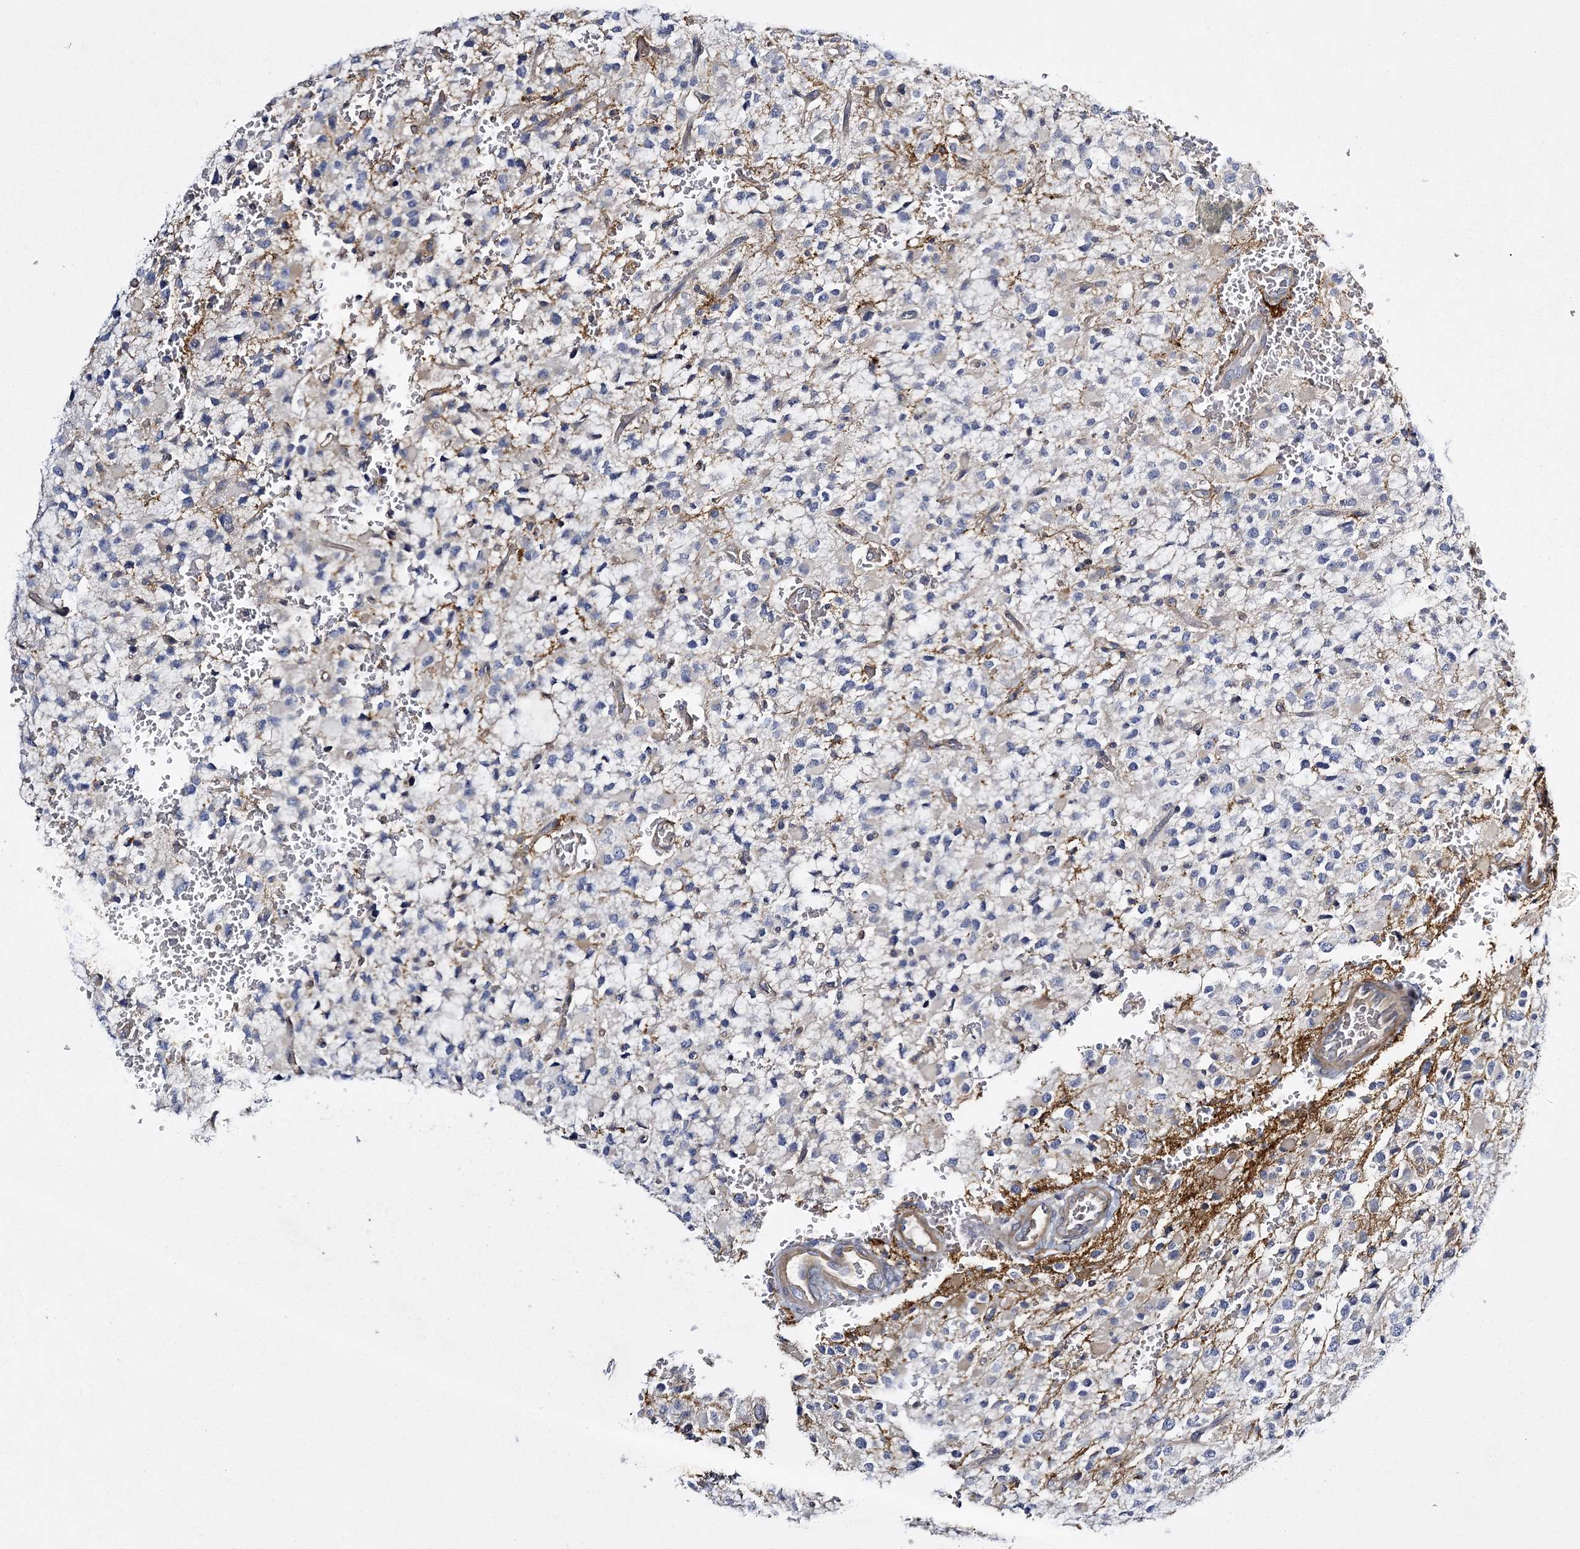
{"staining": {"intensity": "negative", "quantity": "none", "location": "none"}, "tissue": "glioma", "cell_type": "Tumor cells", "image_type": "cancer", "snomed": [{"axis": "morphology", "description": "Glioma, malignant, High grade"}, {"axis": "topography", "description": "Brain"}], "caption": "Glioma stained for a protein using IHC exhibits no staining tumor cells.", "gene": "CALN1", "patient": {"sex": "male", "age": 34}}